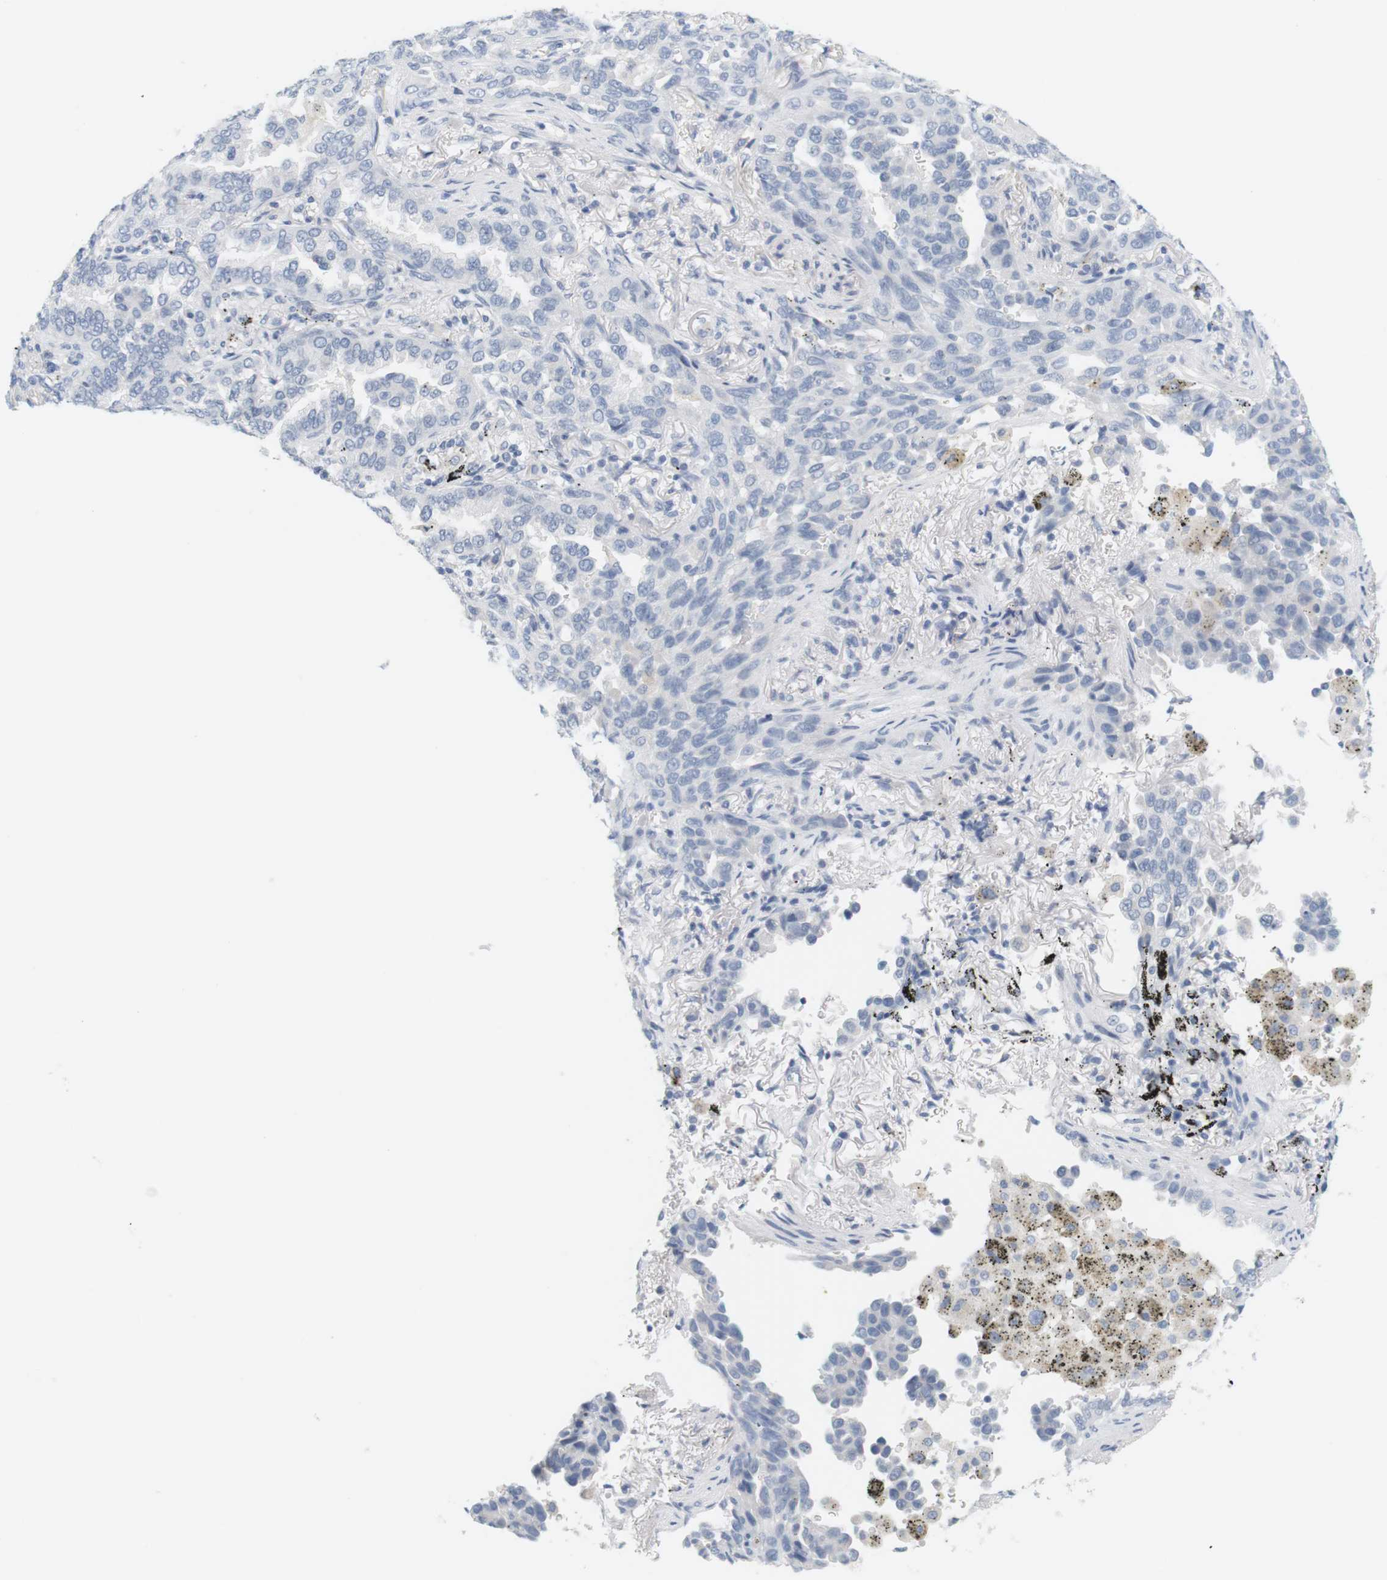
{"staining": {"intensity": "negative", "quantity": "none", "location": "none"}, "tissue": "lung cancer", "cell_type": "Tumor cells", "image_type": "cancer", "snomed": [{"axis": "morphology", "description": "Normal tissue, NOS"}, {"axis": "morphology", "description": "Adenocarcinoma, NOS"}, {"axis": "topography", "description": "Lung"}], "caption": "Immunohistochemical staining of lung cancer exhibits no significant staining in tumor cells.", "gene": "OPRM1", "patient": {"sex": "male", "age": 59}}